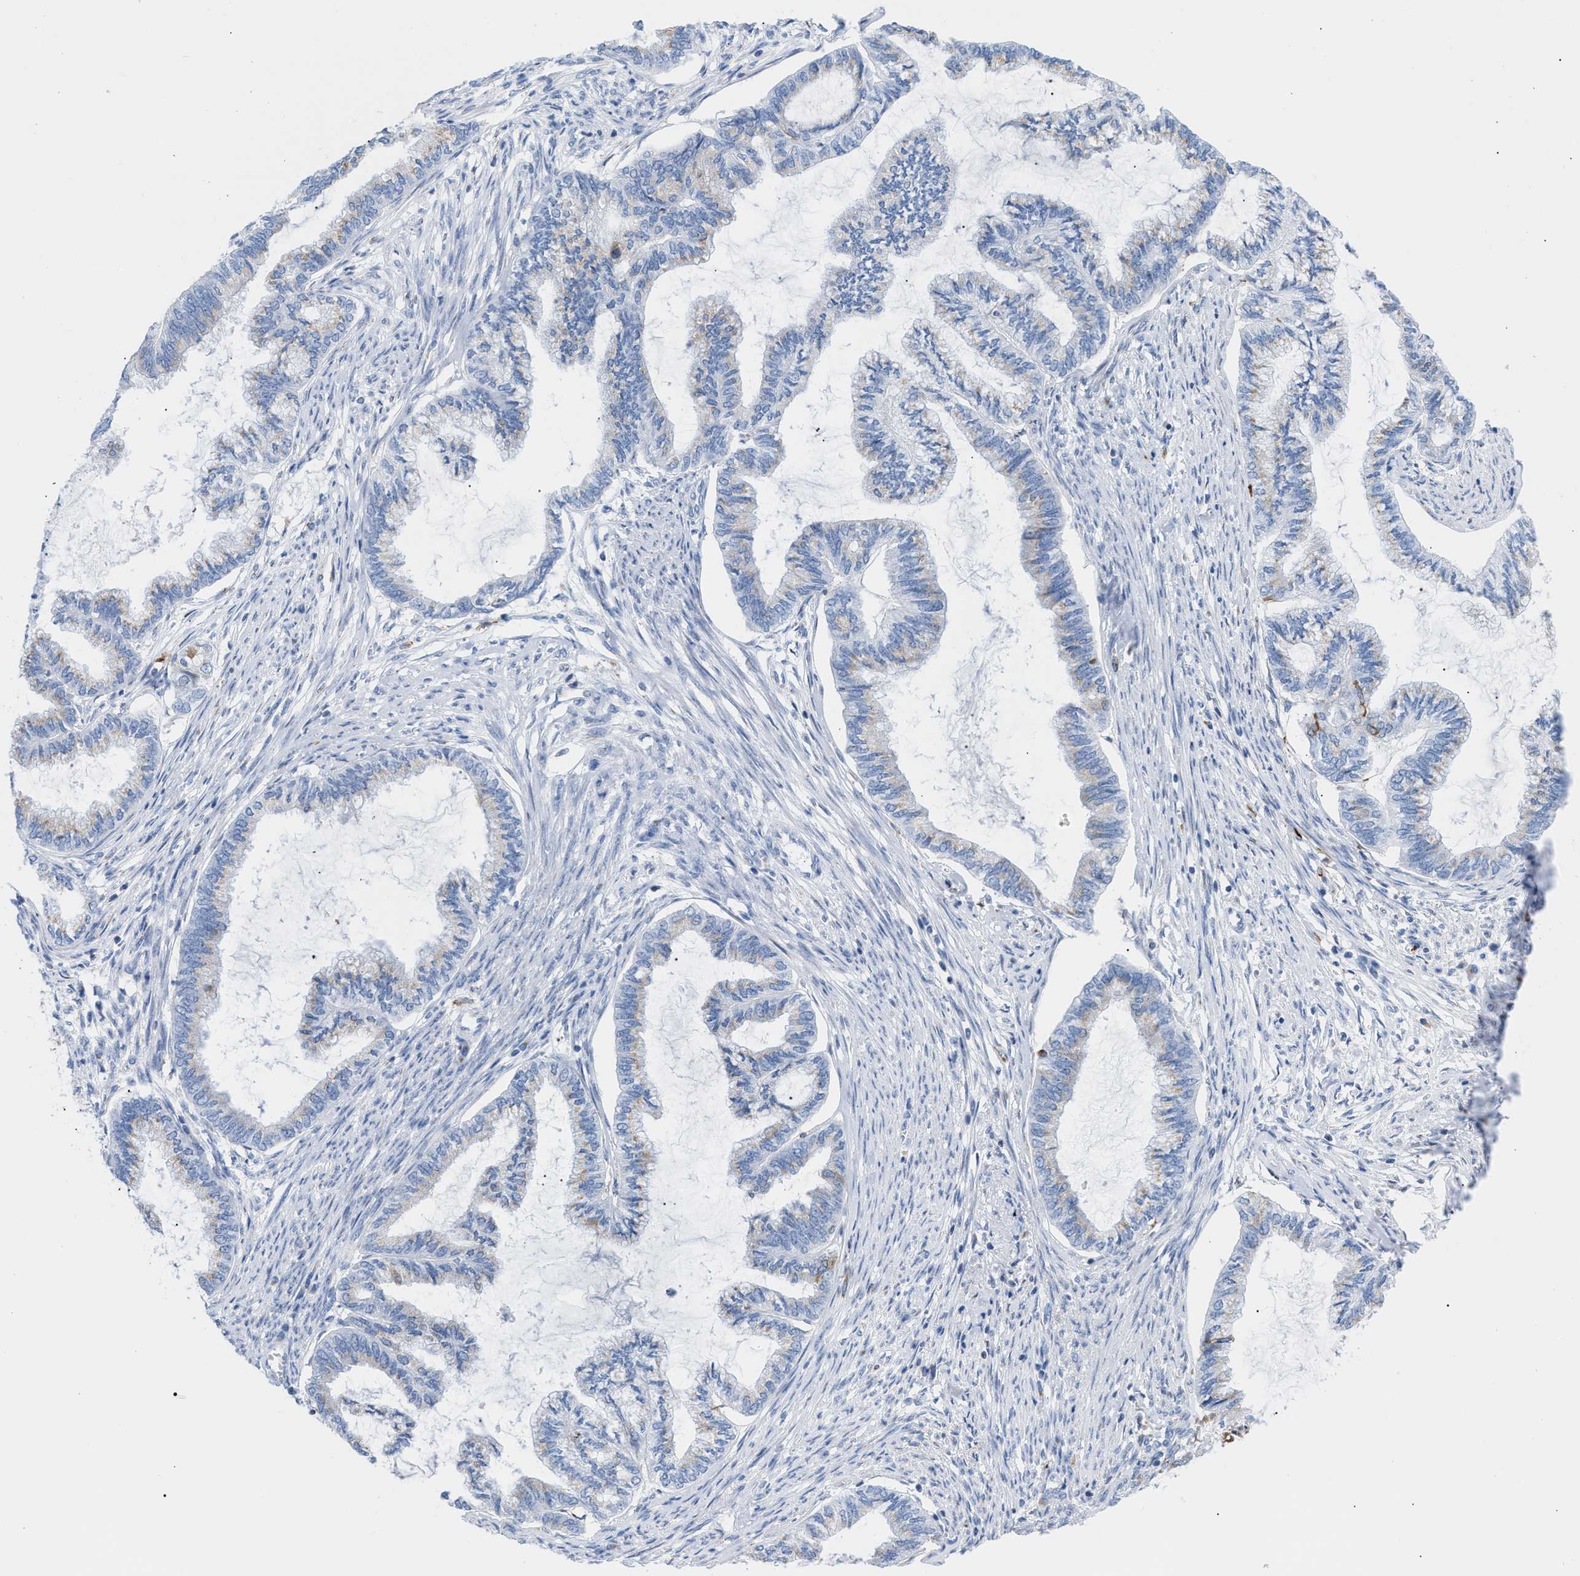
{"staining": {"intensity": "weak", "quantity": "<25%", "location": "cytoplasmic/membranous"}, "tissue": "endometrial cancer", "cell_type": "Tumor cells", "image_type": "cancer", "snomed": [{"axis": "morphology", "description": "Adenocarcinoma, NOS"}, {"axis": "topography", "description": "Endometrium"}], "caption": "This is an immunohistochemistry (IHC) image of adenocarcinoma (endometrial). There is no staining in tumor cells.", "gene": "TACC3", "patient": {"sex": "female", "age": 86}}